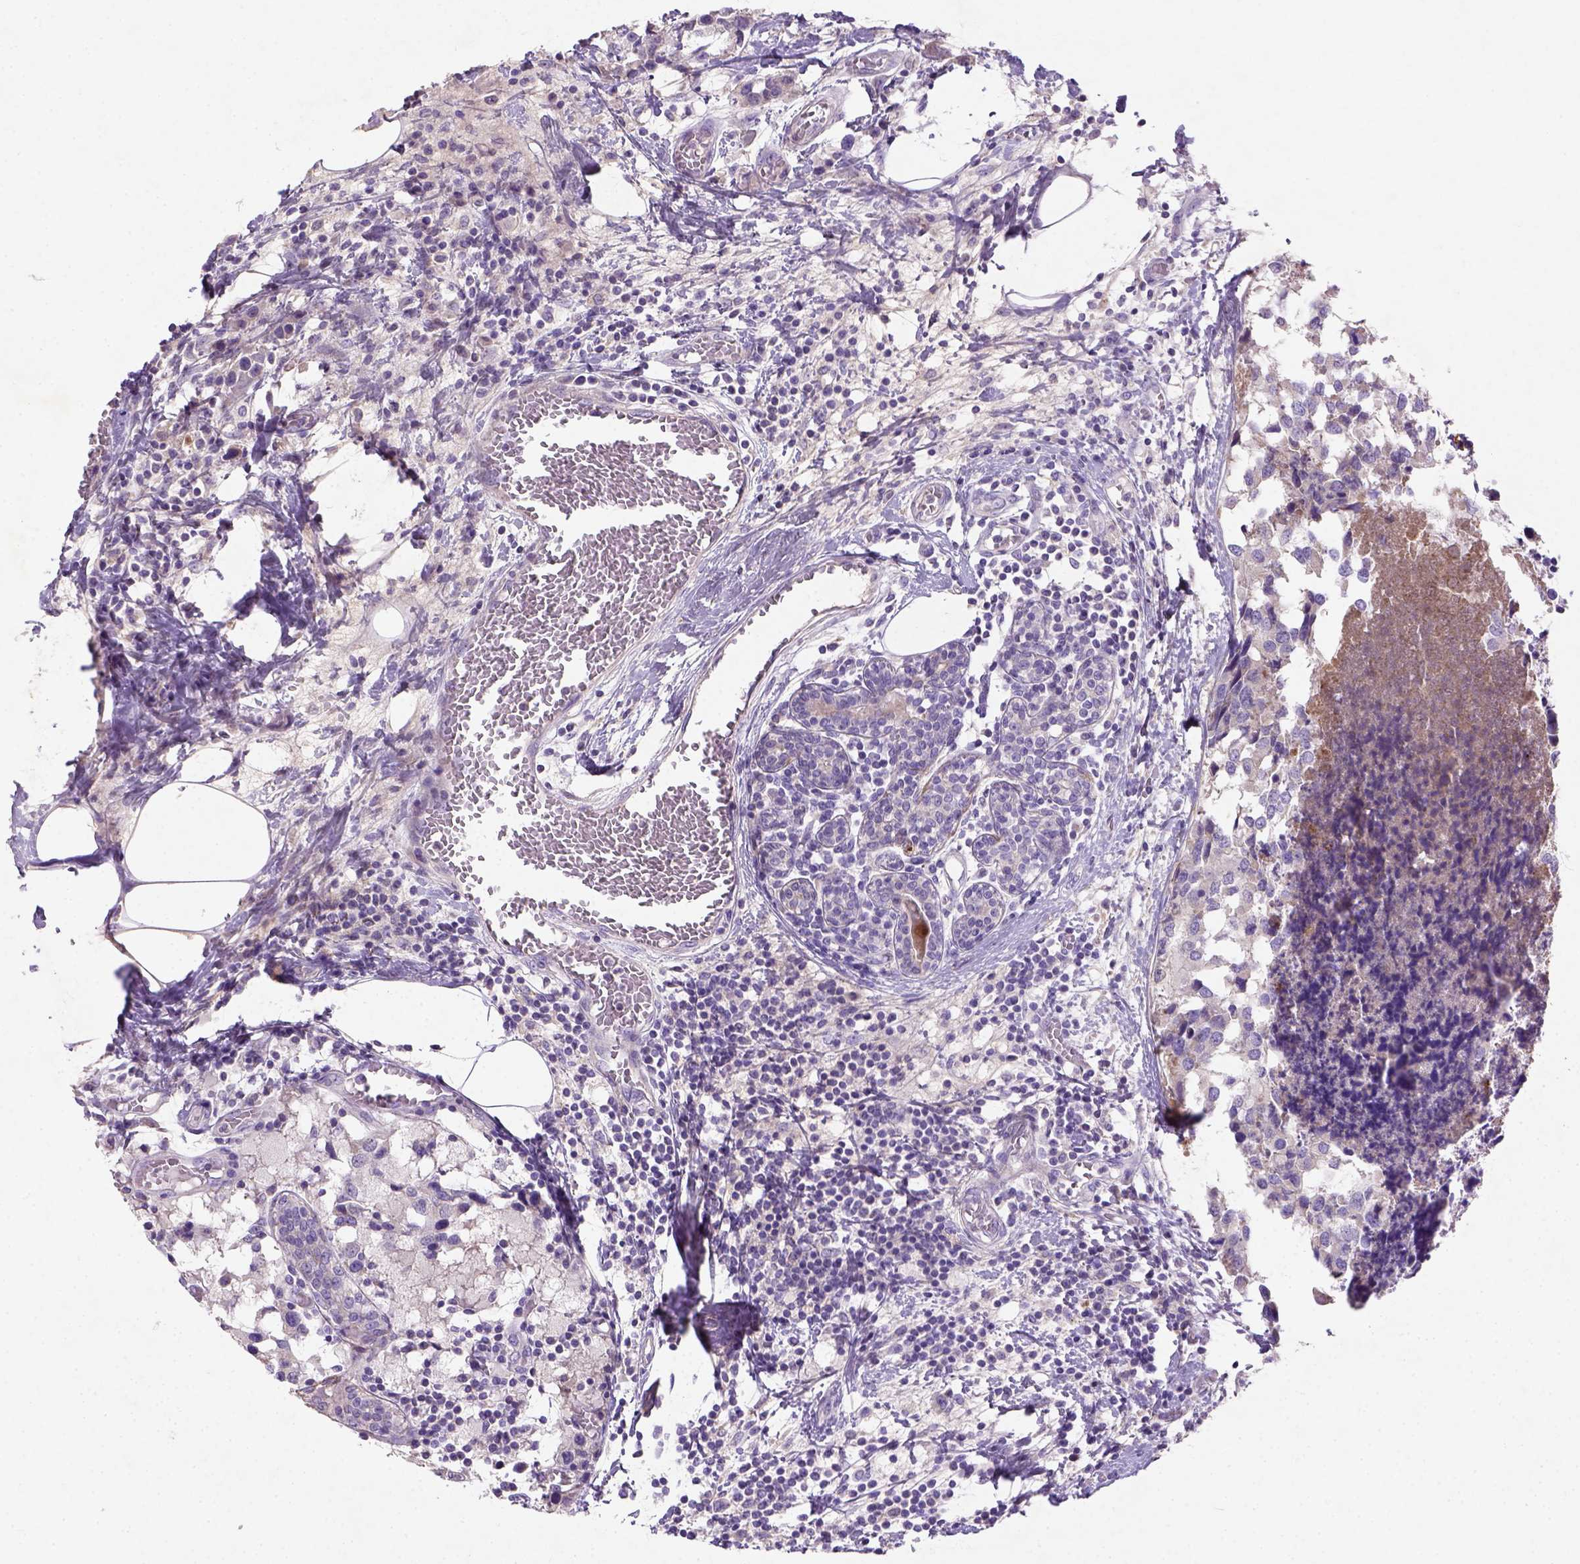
{"staining": {"intensity": "negative", "quantity": "none", "location": "none"}, "tissue": "breast cancer", "cell_type": "Tumor cells", "image_type": "cancer", "snomed": [{"axis": "morphology", "description": "Lobular carcinoma"}, {"axis": "topography", "description": "Breast"}], "caption": "Image shows no protein expression in tumor cells of breast cancer tissue.", "gene": "NUDT2", "patient": {"sex": "female", "age": 59}}